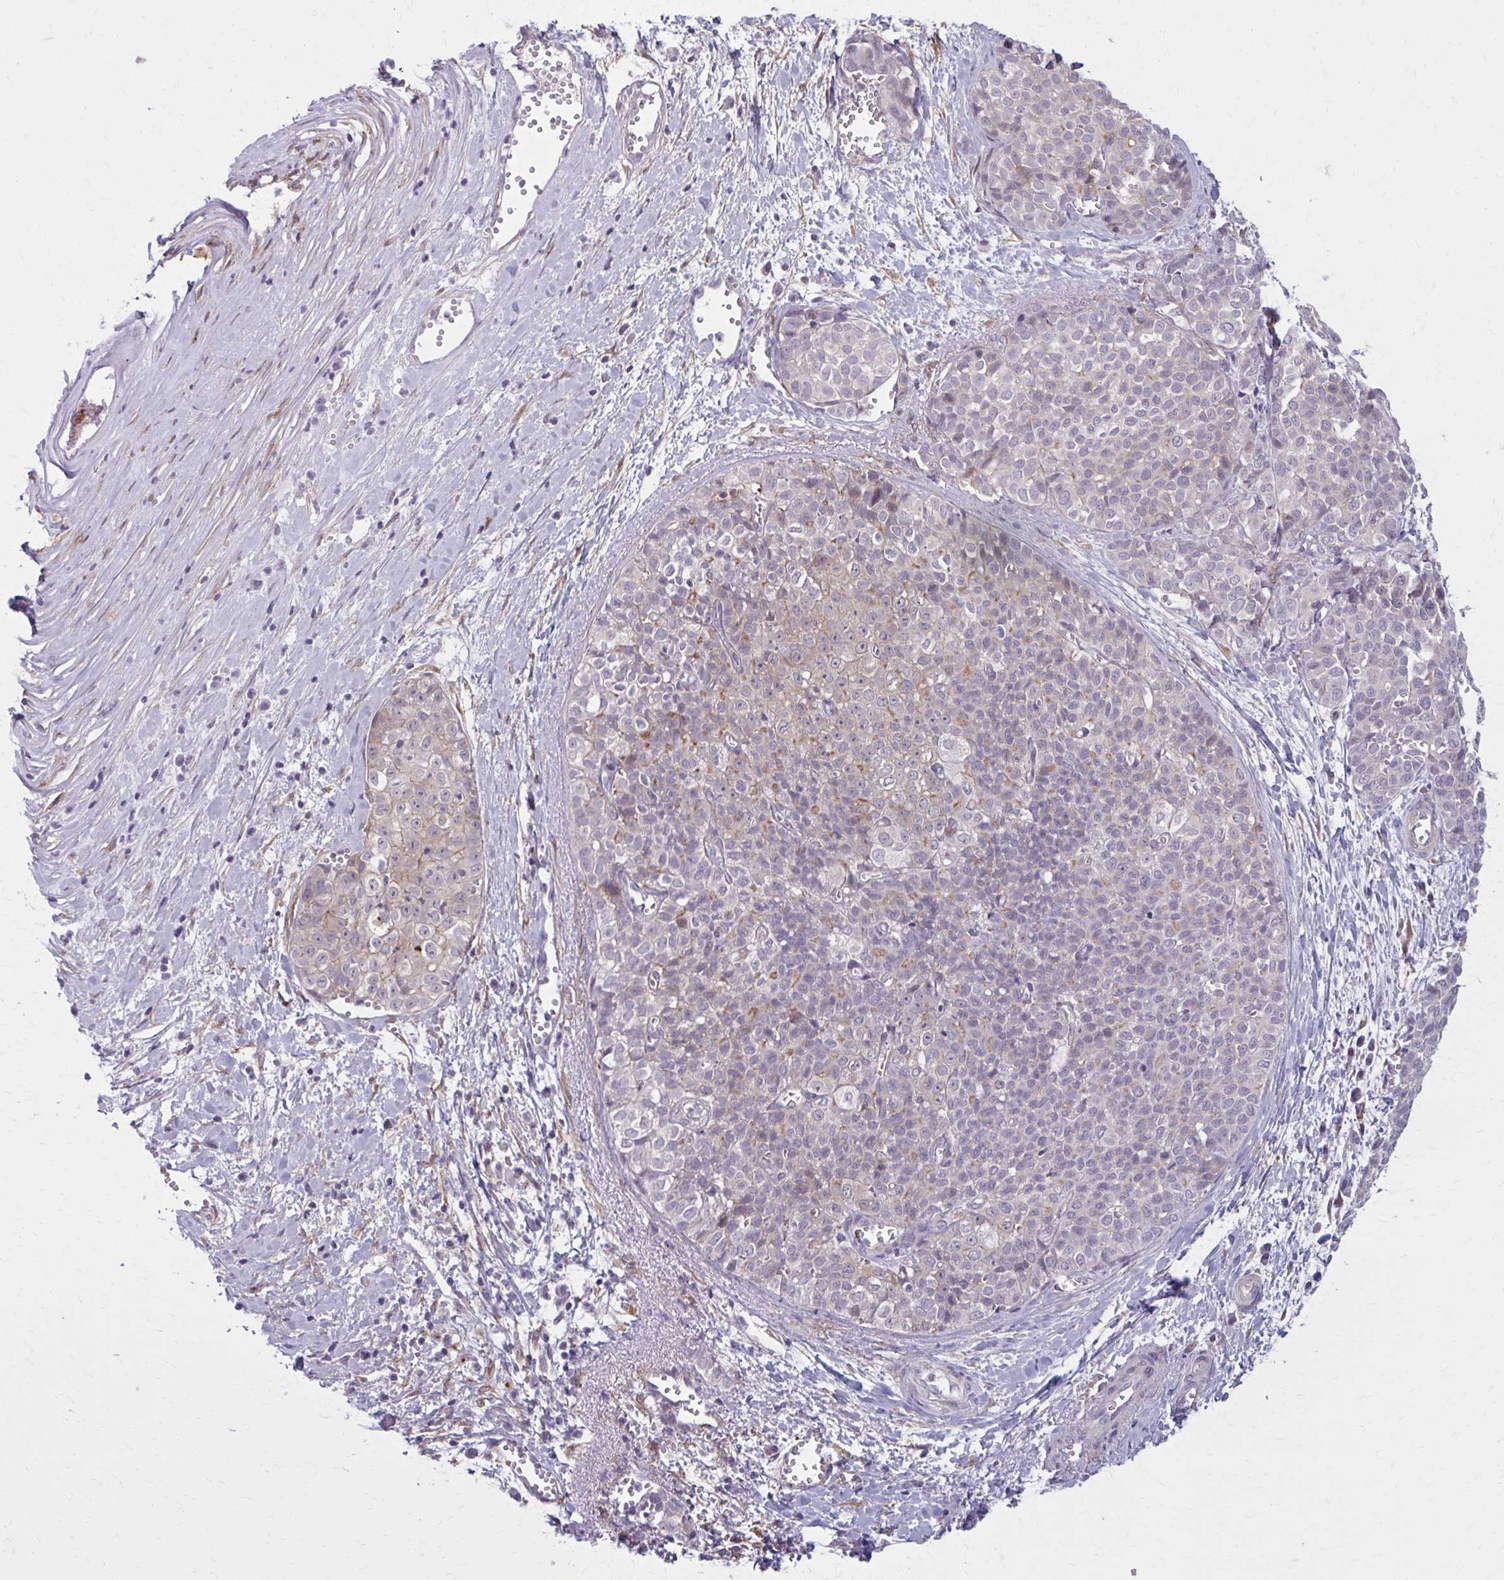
{"staining": {"intensity": "weak", "quantity": "<25%", "location": "cytoplasmic/membranous"}, "tissue": "liver cancer", "cell_type": "Tumor cells", "image_type": "cancer", "snomed": [{"axis": "morphology", "description": "Cholangiocarcinoma"}, {"axis": "topography", "description": "Liver"}], "caption": "IHC micrograph of liver cholangiocarcinoma stained for a protein (brown), which shows no positivity in tumor cells.", "gene": "NUMBL", "patient": {"sex": "female", "age": 77}}